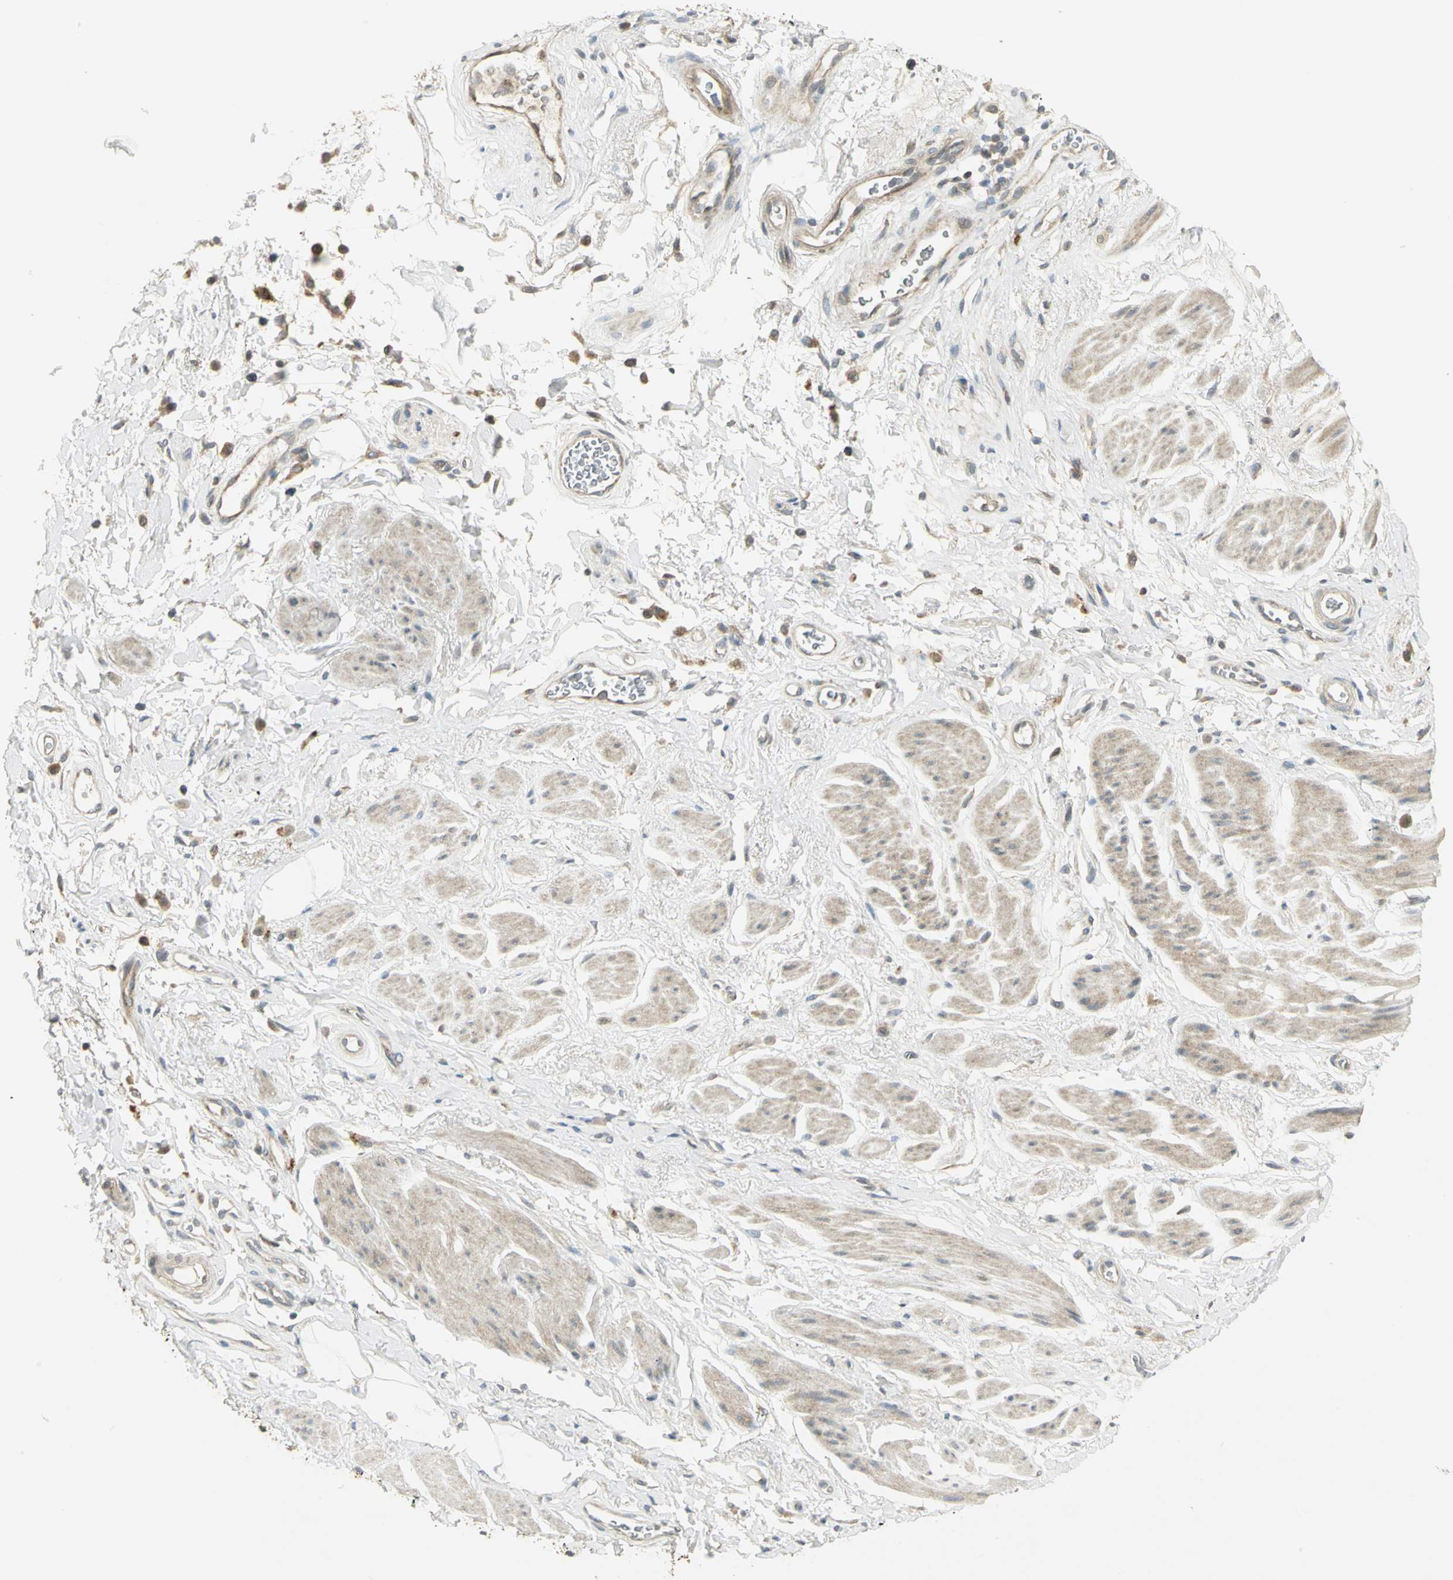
{"staining": {"intensity": "negative", "quantity": "none", "location": "none"}, "tissue": "adipose tissue", "cell_type": "Adipocytes", "image_type": "normal", "snomed": [{"axis": "morphology", "description": "Normal tissue, NOS"}, {"axis": "topography", "description": "Soft tissue"}, {"axis": "topography", "description": "Peripheral nerve tissue"}], "caption": "Human adipose tissue stained for a protein using IHC shows no staining in adipocytes.", "gene": "MAPK8IP3", "patient": {"sex": "female", "age": 71}}